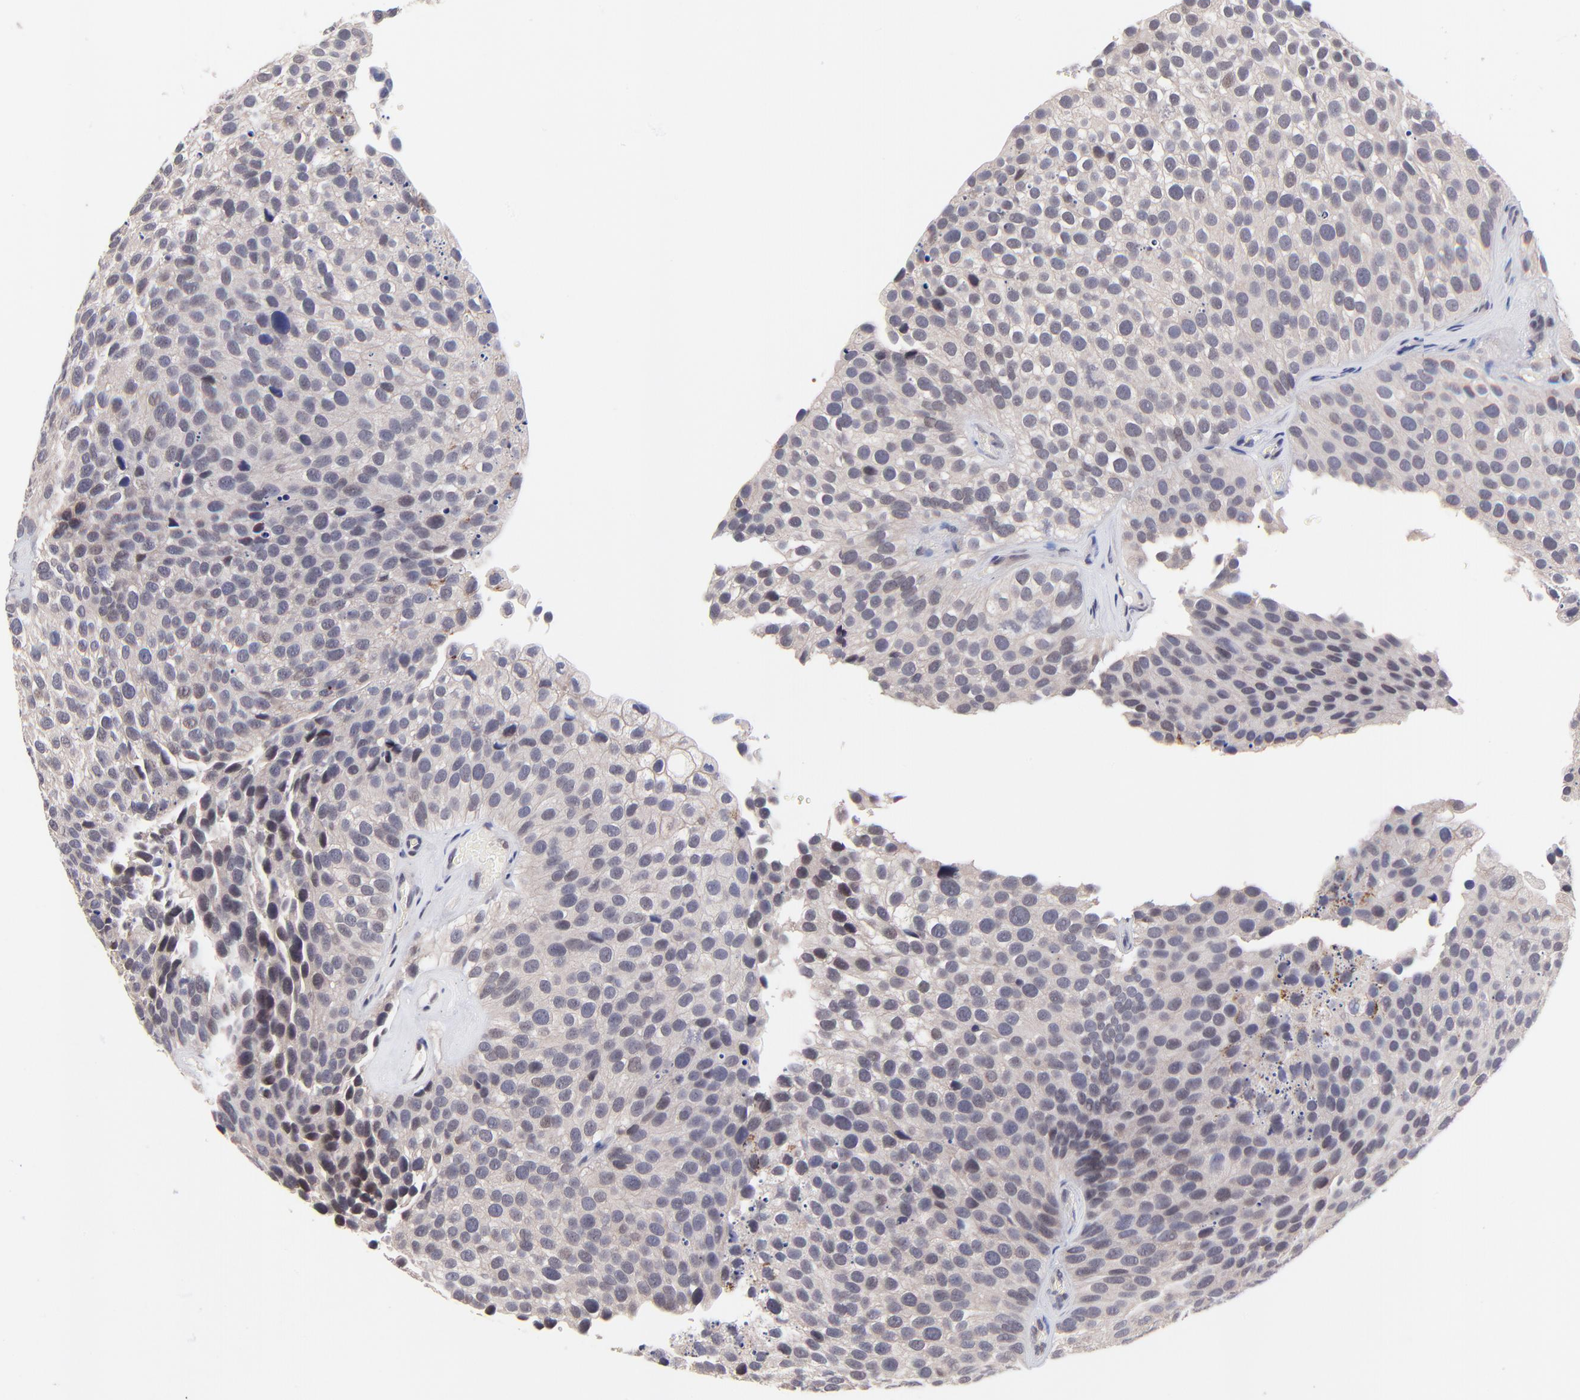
{"staining": {"intensity": "weak", "quantity": "25%-75%", "location": "cytoplasmic/membranous,nuclear"}, "tissue": "urothelial cancer", "cell_type": "Tumor cells", "image_type": "cancer", "snomed": [{"axis": "morphology", "description": "Urothelial carcinoma, High grade"}, {"axis": "topography", "description": "Urinary bladder"}], "caption": "A micrograph showing weak cytoplasmic/membranous and nuclear expression in about 25%-75% of tumor cells in urothelial cancer, as visualized by brown immunohistochemical staining.", "gene": "ZNF747", "patient": {"sex": "male", "age": 72}}